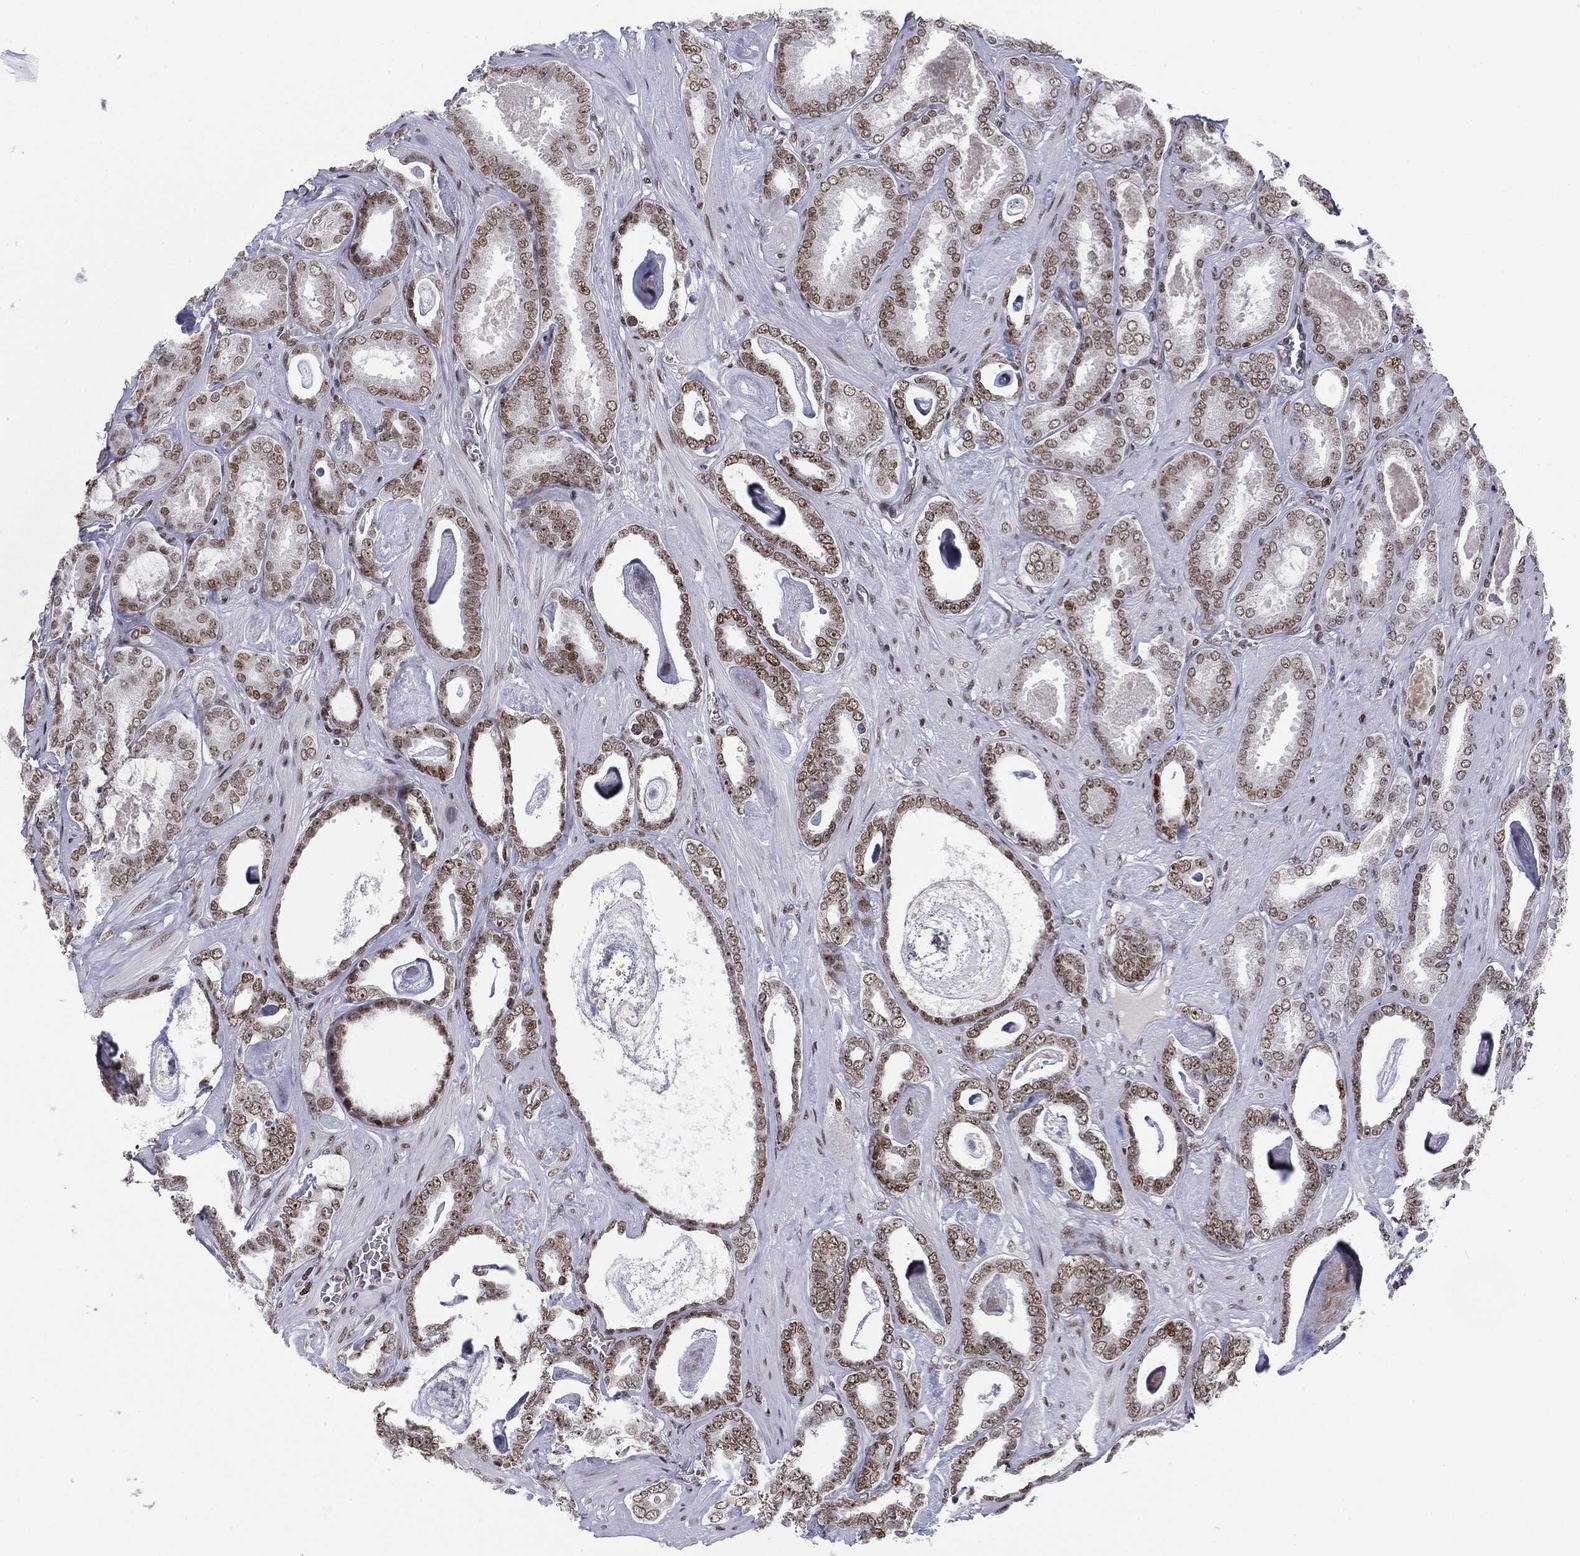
{"staining": {"intensity": "moderate", "quantity": ">75%", "location": "nuclear"}, "tissue": "prostate cancer", "cell_type": "Tumor cells", "image_type": "cancer", "snomed": [{"axis": "morphology", "description": "Adenocarcinoma, High grade"}, {"axis": "topography", "description": "Prostate"}], "caption": "This photomicrograph reveals IHC staining of human prostate high-grade adenocarcinoma, with medium moderate nuclear staining in approximately >75% of tumor cells.", "gene": "MDC1", "patient": {"sex": "male", "age": 63}}